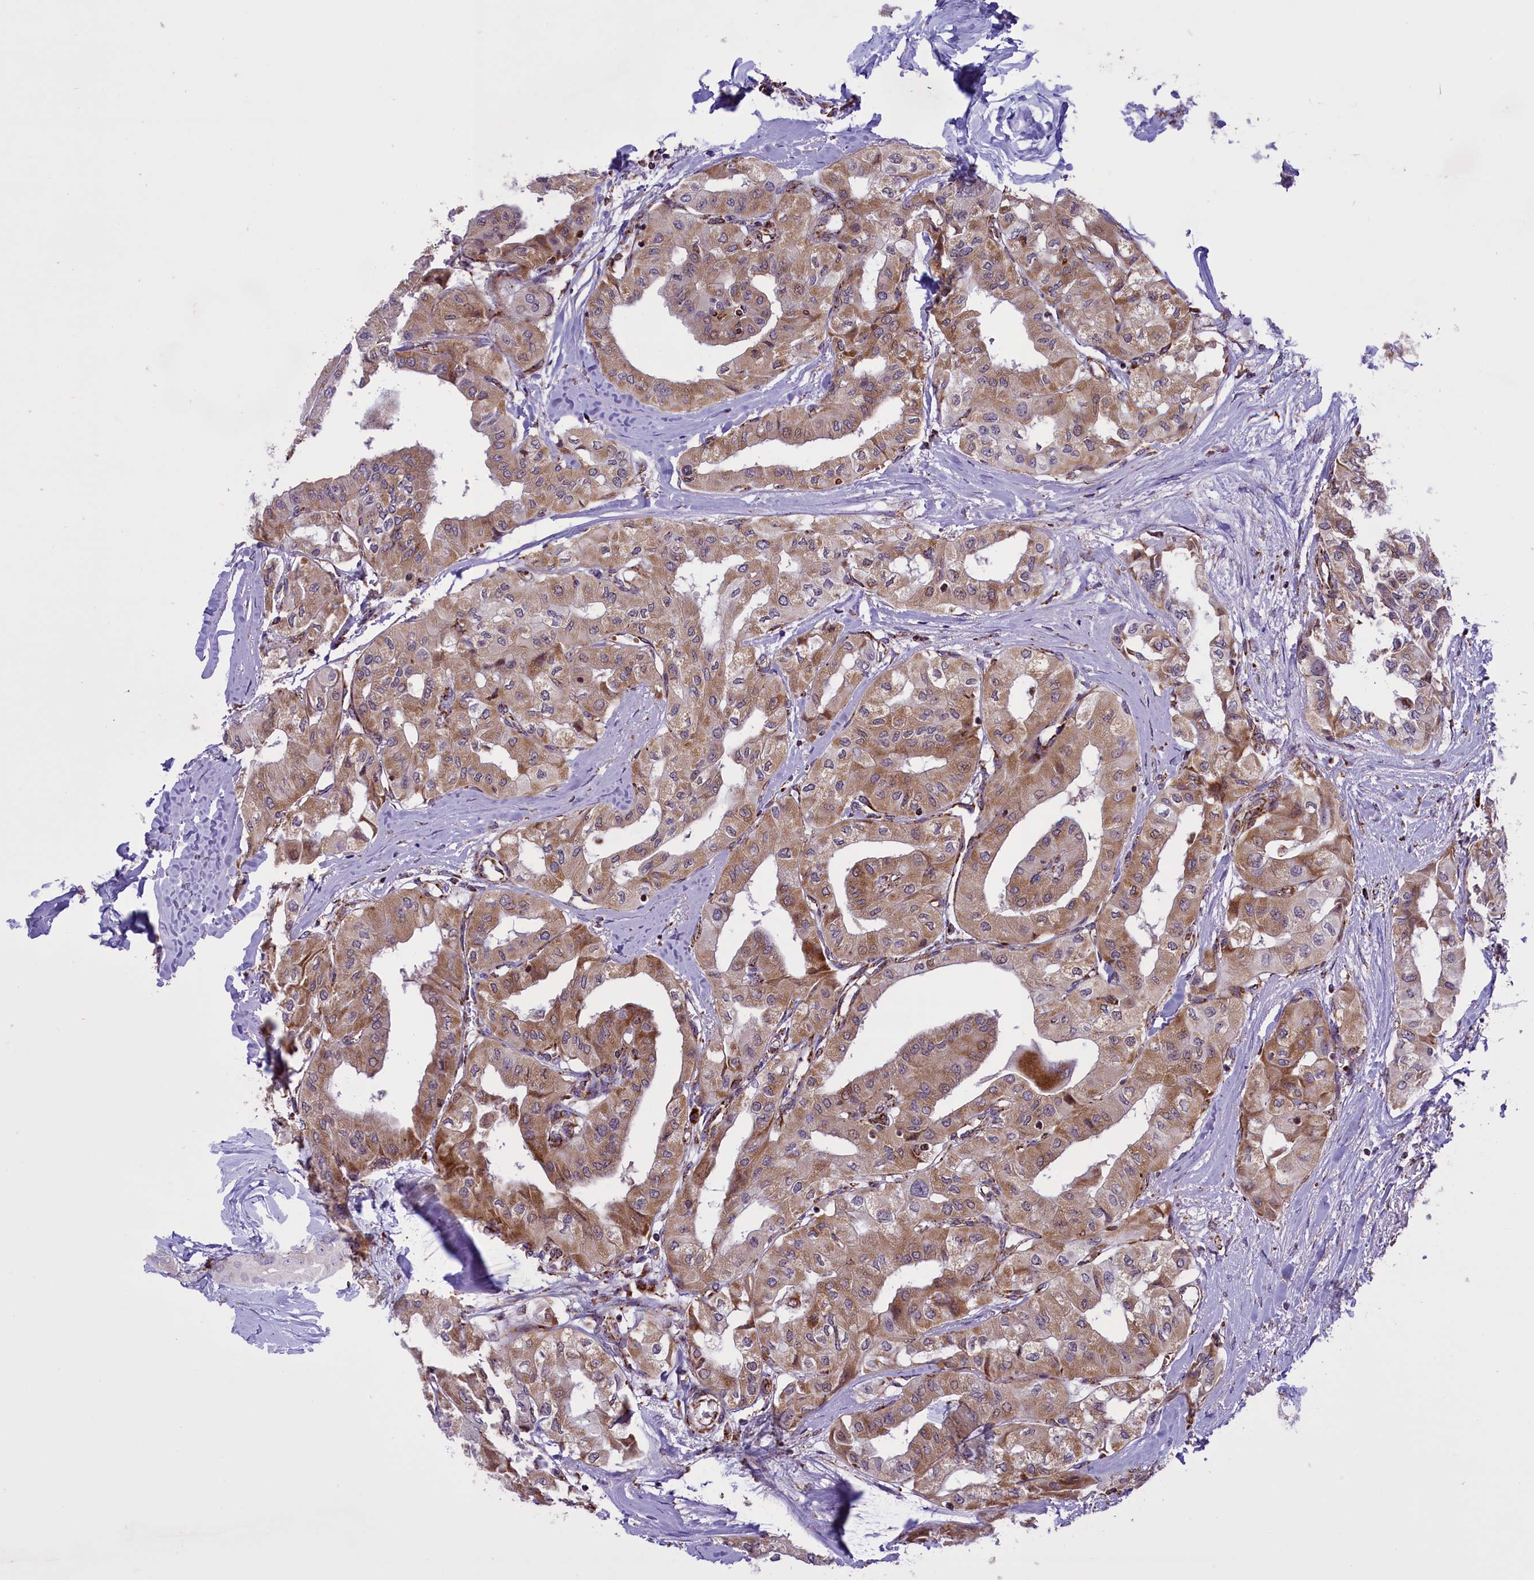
{"staining": {"intensity": "moderate", "quantity": ">75%", "location": "cytoplasmic/membranous"}, "tissue": "thyroid cancer", "cell_type": "Tumor cells", "image_type": "cancer", "snomed": [{"axis": "morphology", "description": "Papillary adenocarcinoma, NOS"}, {"axis": "topography", "description": "Thyroid gland"}], "caption": "Immunohistochemistry of thyroid cancer (papillary adenocarcinoma) displays medium levels of moderate cytoplasmic/membranous staining in approximately >75% of tumor cells.", "gene": "NDUFS5", "patient": {"sex": "female", "age": 59}}